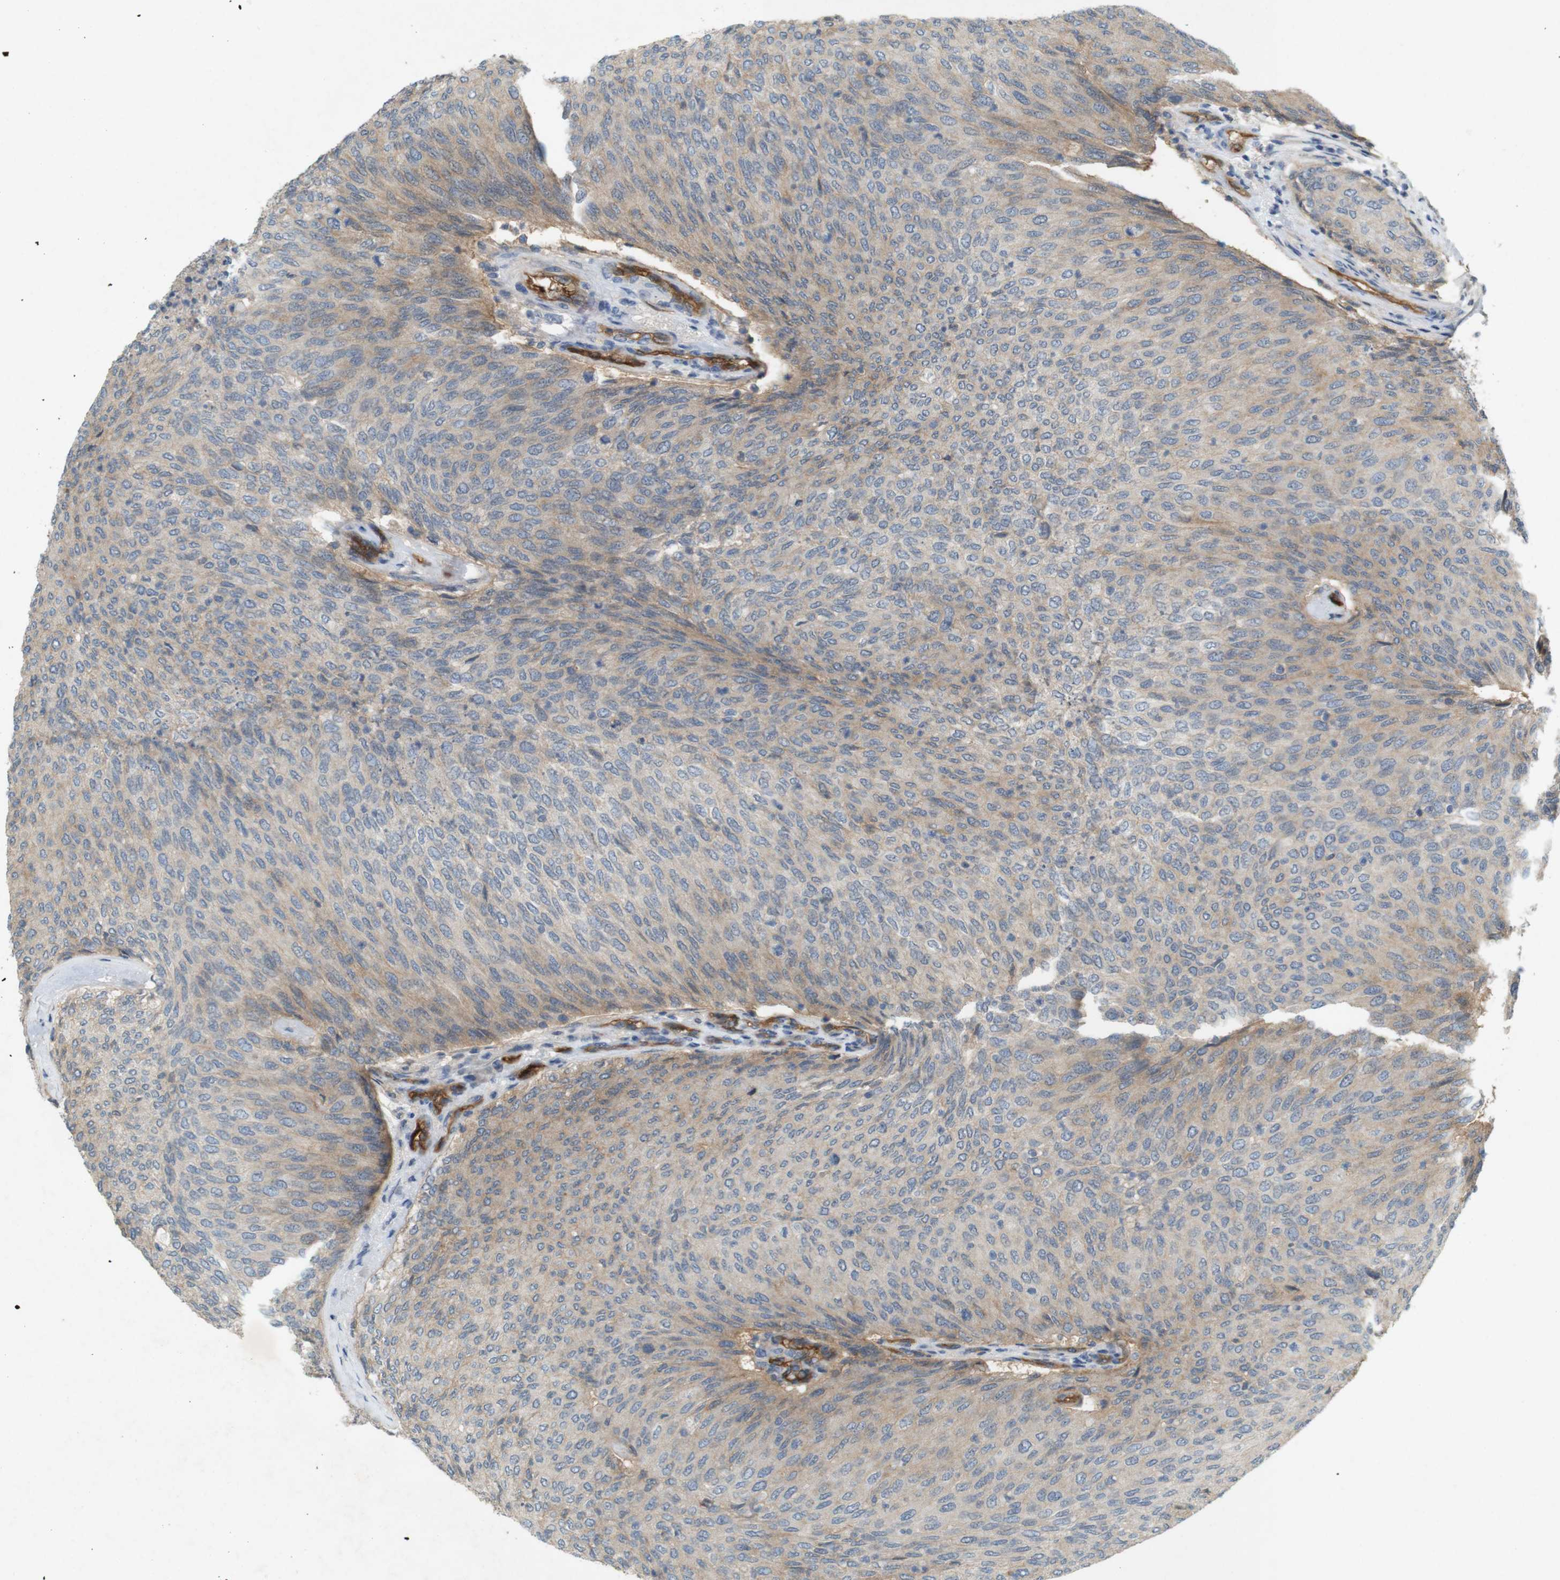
{"staining": {"intensity": "weak", "quantity": "25%-75%", "location": "cytoplasmic/membranous"}, "tissue": "urothelial cancer", "cell_type": "Tumor cells", "image_type": "cancer", "snomed": [{"axis": "morphology", "description": "Urothelial carcinoma, Low grade"}, {"axis": "topography", "description": "Urinary bladder"}], "caption": "Immunohistochemical staining of urothelial carcinoma (low-grade) demonstrates low levels of weak cytoplasmic/membranous positivity in approximately 25%-75% of tumor cells.", "gene": "PVR", "patient": {"sex": "female", "age": 79}}